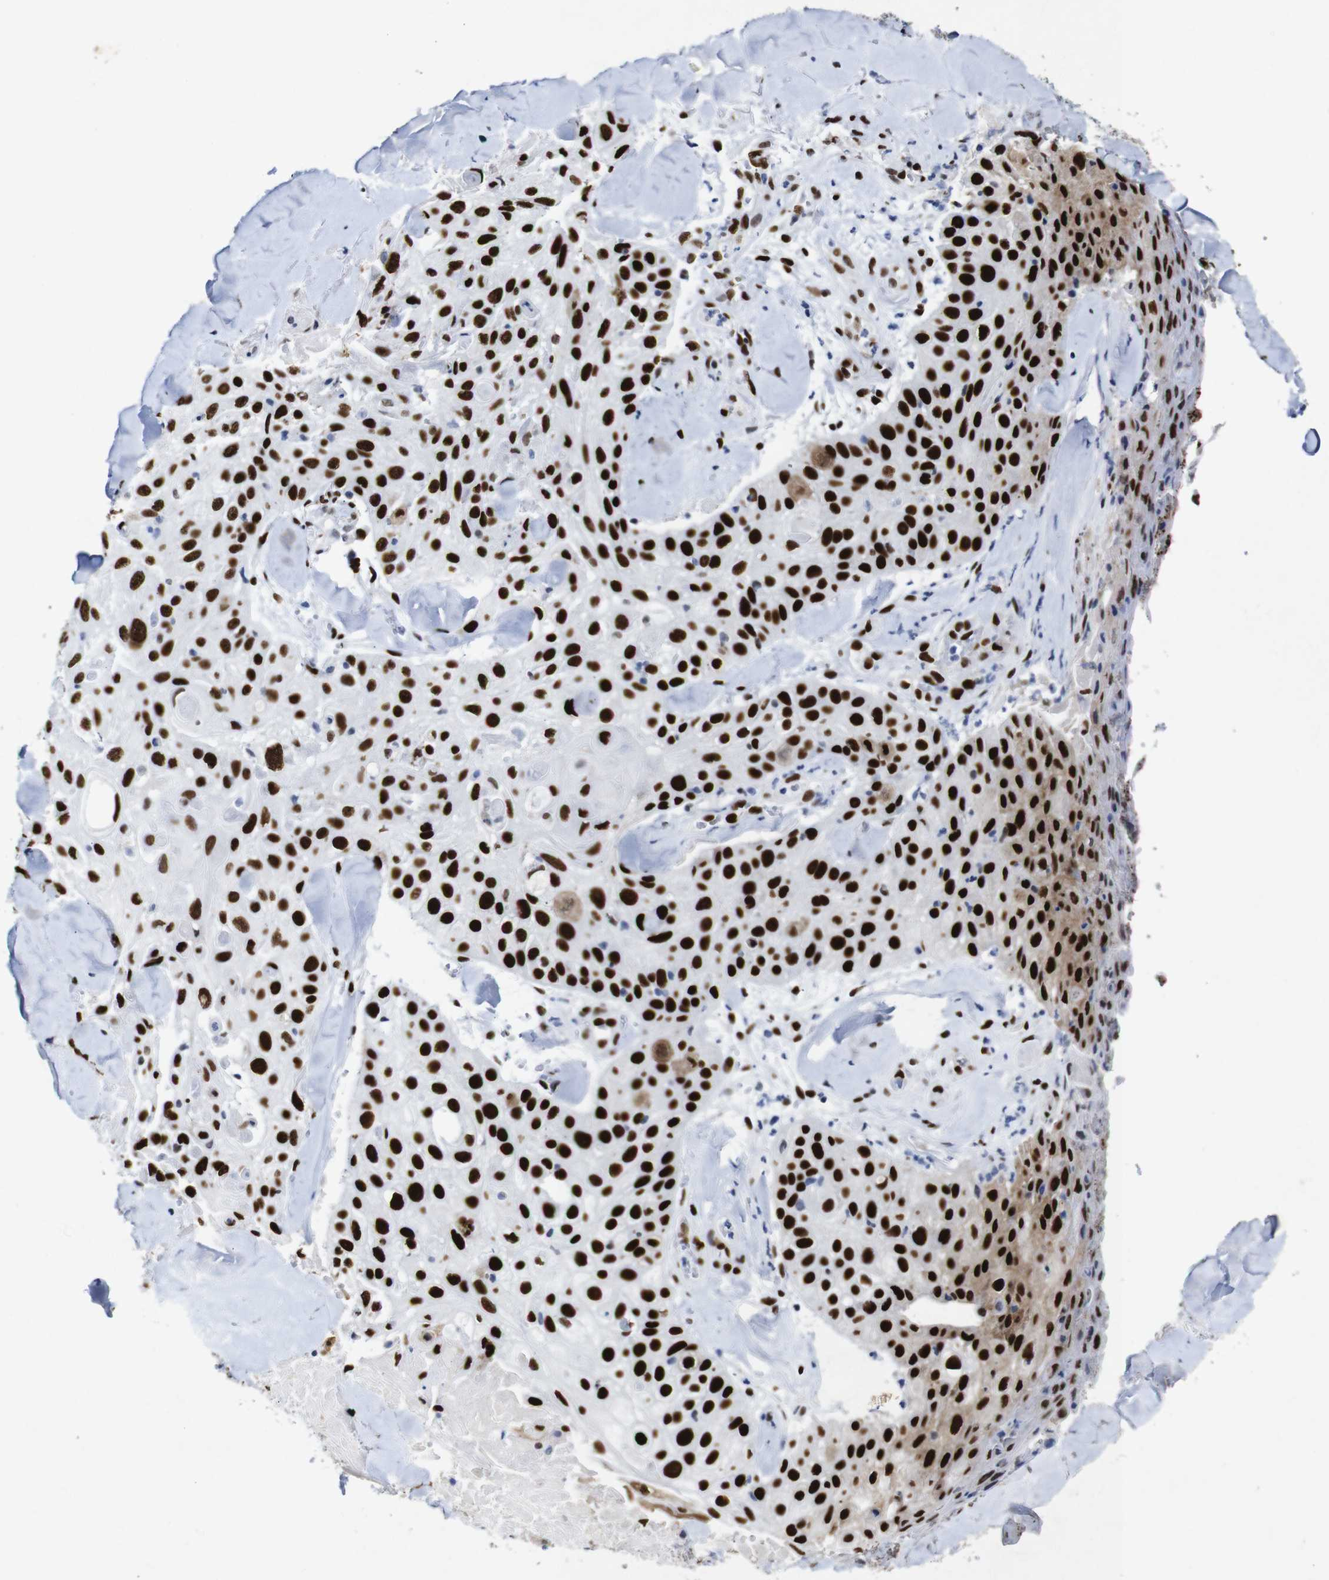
{"staining": {"intensity": "strong", "quantity": ">75%", "location": "nuclear"}, "tissue": "skin cancer", "cell_type": "Tumor cells", "image_type": "cancer", "snomed": [{"axis": "morphology", "description": "Squamous cell carcinoma, NOS"}, {"axis": "topography", "description": "Skin"}], "caption": "This micrograph exhibits skin squamous cell carcinoma stained with immunohistochemistry to label a protein in brown. The nuclear of tumor cells show strong positivity for the protein. Nuclei are counter-stained blue.", "gene": "FOSL2", "patient": {"sex": "male", "age": 86}}